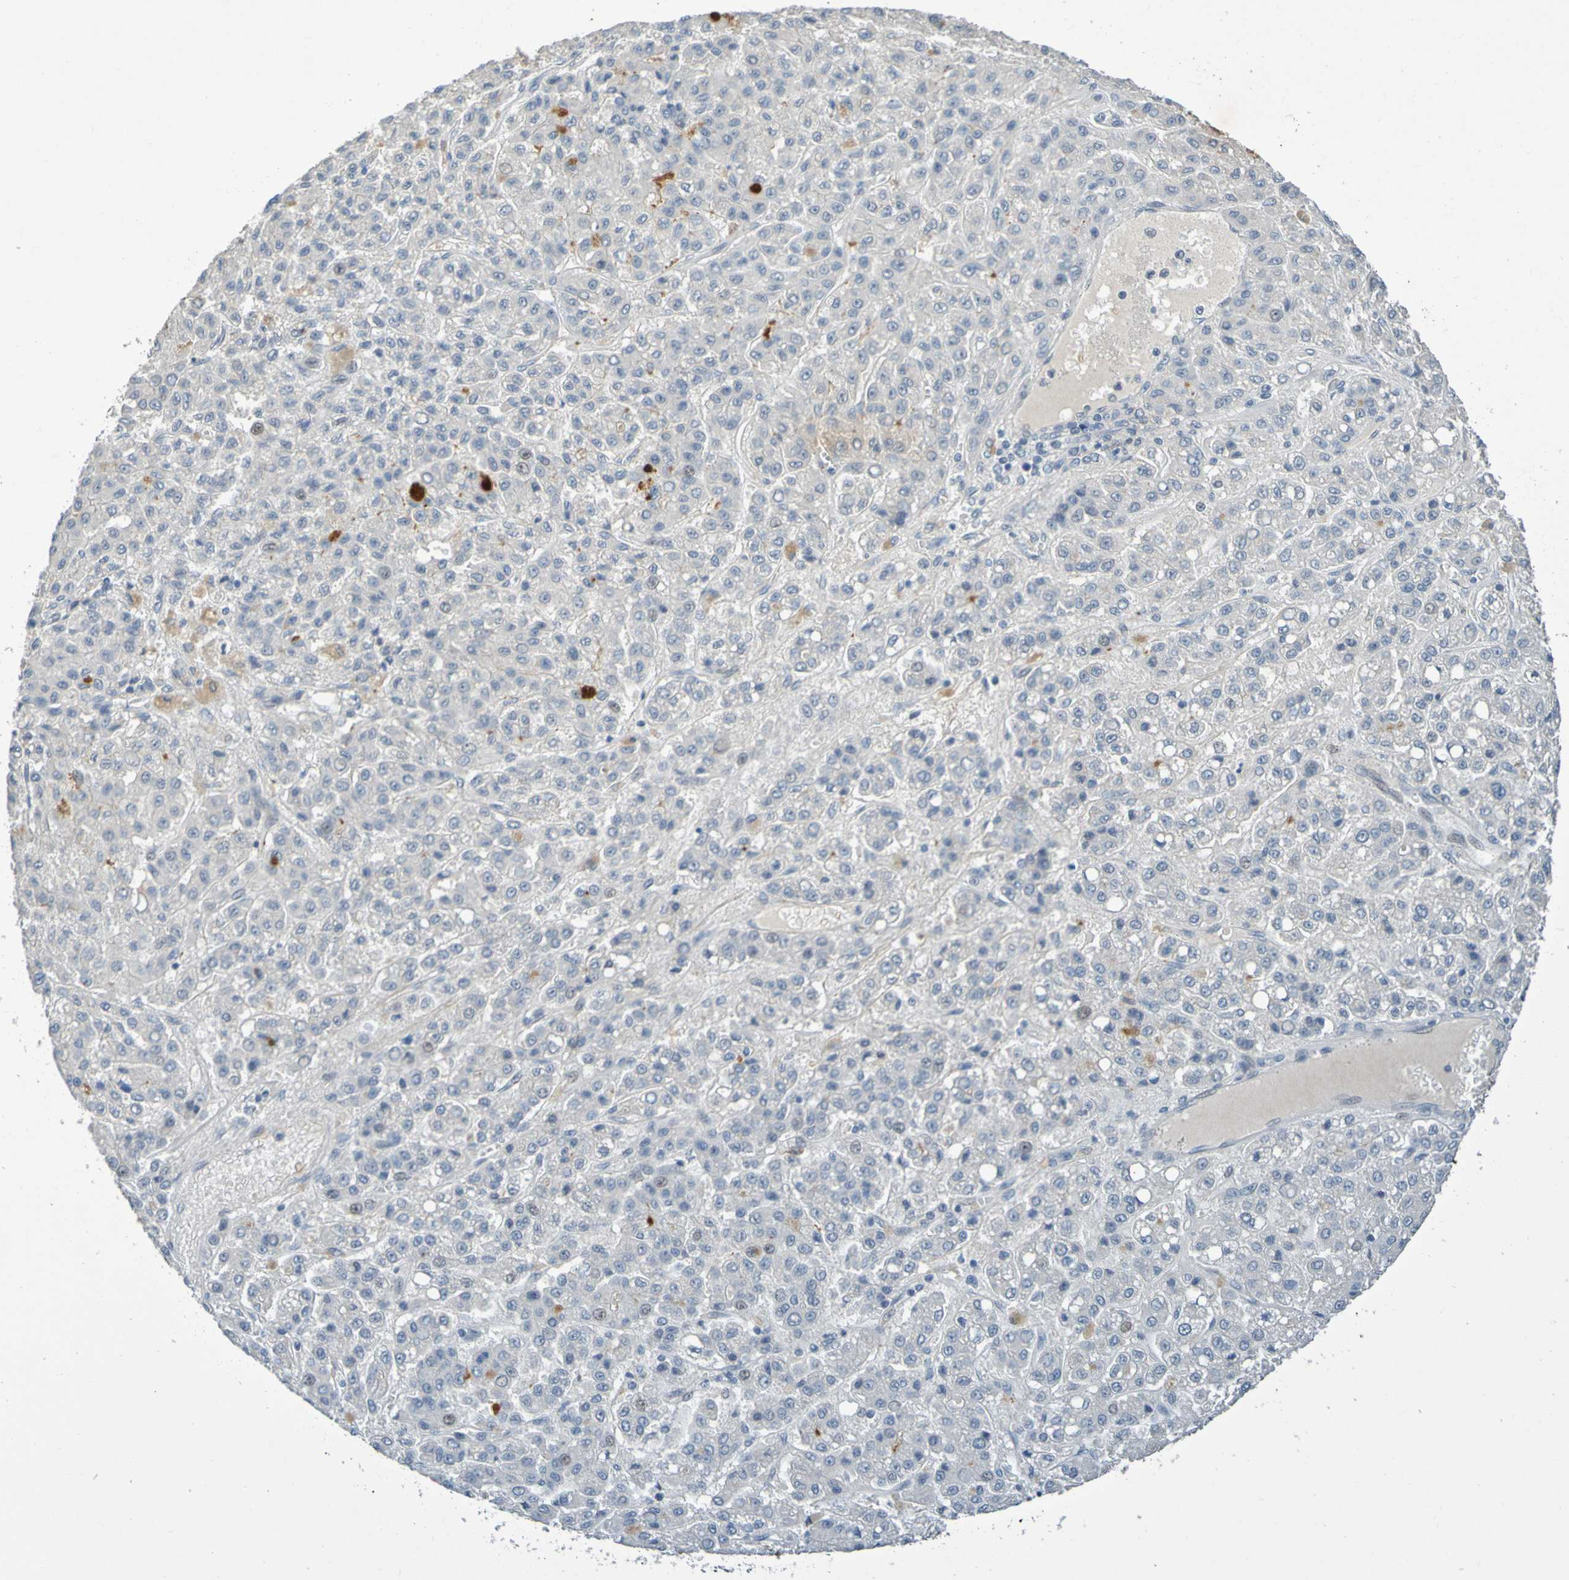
{"staining": {"intensity": "negative", "quantity": "none", "location": "none"}, "tissue": "liver cancer", "cell_type": "Tumor cells", "image_type": "cancer", "snomed": [{"axis": "morphology", "description": "Carcinoma, Hepatocellular, NOS"}, {"axis": "topography", "description": "Liver"}], "caption": "A histopathology image of human liver cancer (hepatocellular carcinoma) is negative for staining in tumor cells.", "gene": "IL10", "patient": {"sex": "male", "age": 70}}